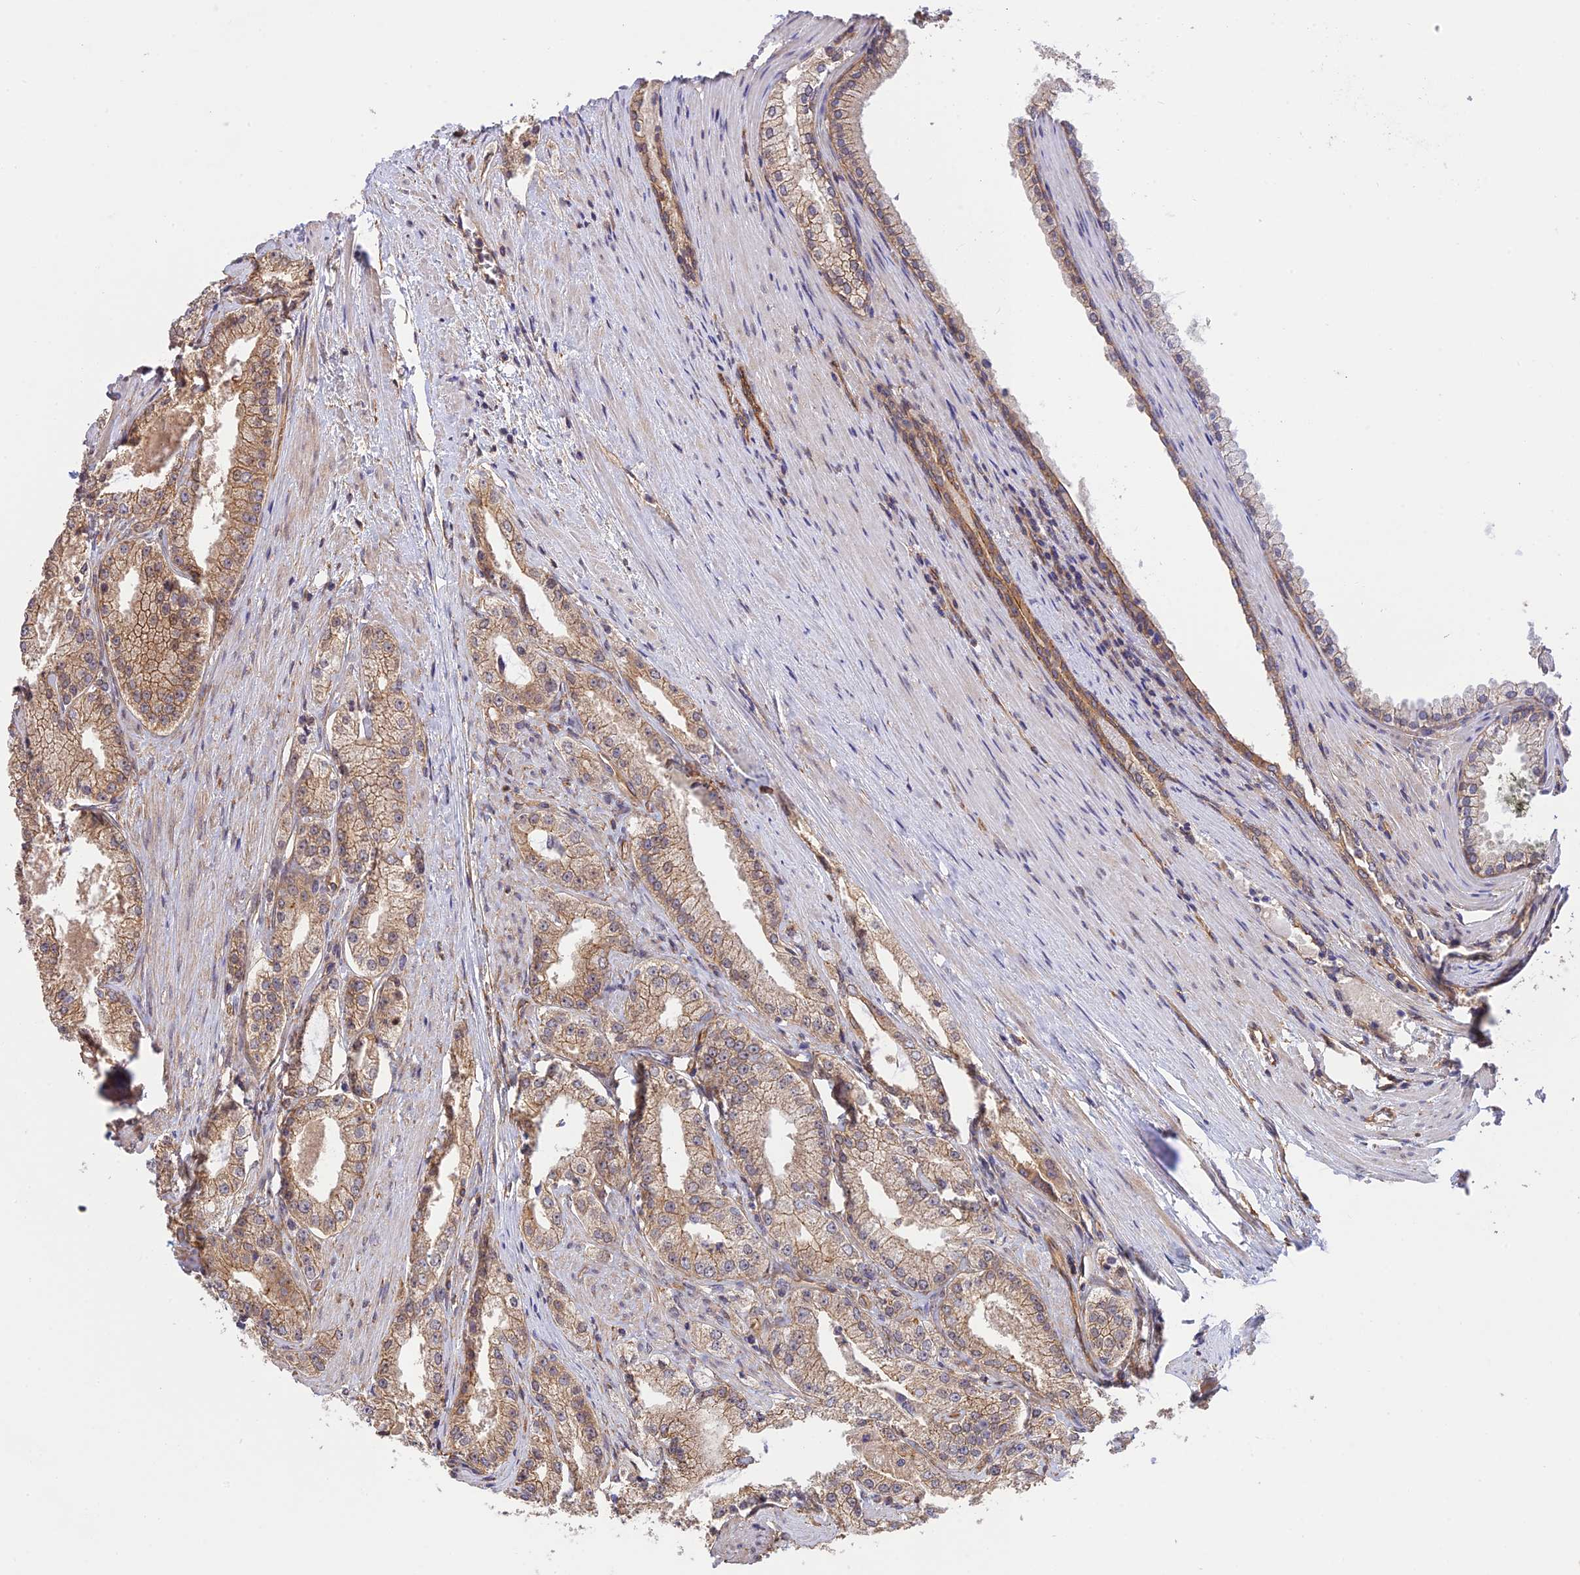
{"staining": {"intensity": "weak", "quantity": ">75%", "location": "cytoplasmic/membranous"}, "tissue": "prostate cancer", "cell_type": "Tumor cells", "image_type": "cancer", "snomed": [{"axis": "morphology", "description": "Adenocarcinoma, Low grade"}, {"axis": "topography", "description": "Prostate"}], "caption": "Human prostate adenocarcinoma (low-grade) stained with a brown dye shows weak cytoplasmic/membranous positive expression in approximately >75% of tumor cells.", "gene": "HOMER2", "patient": {"sex": "male", "age": 69}}